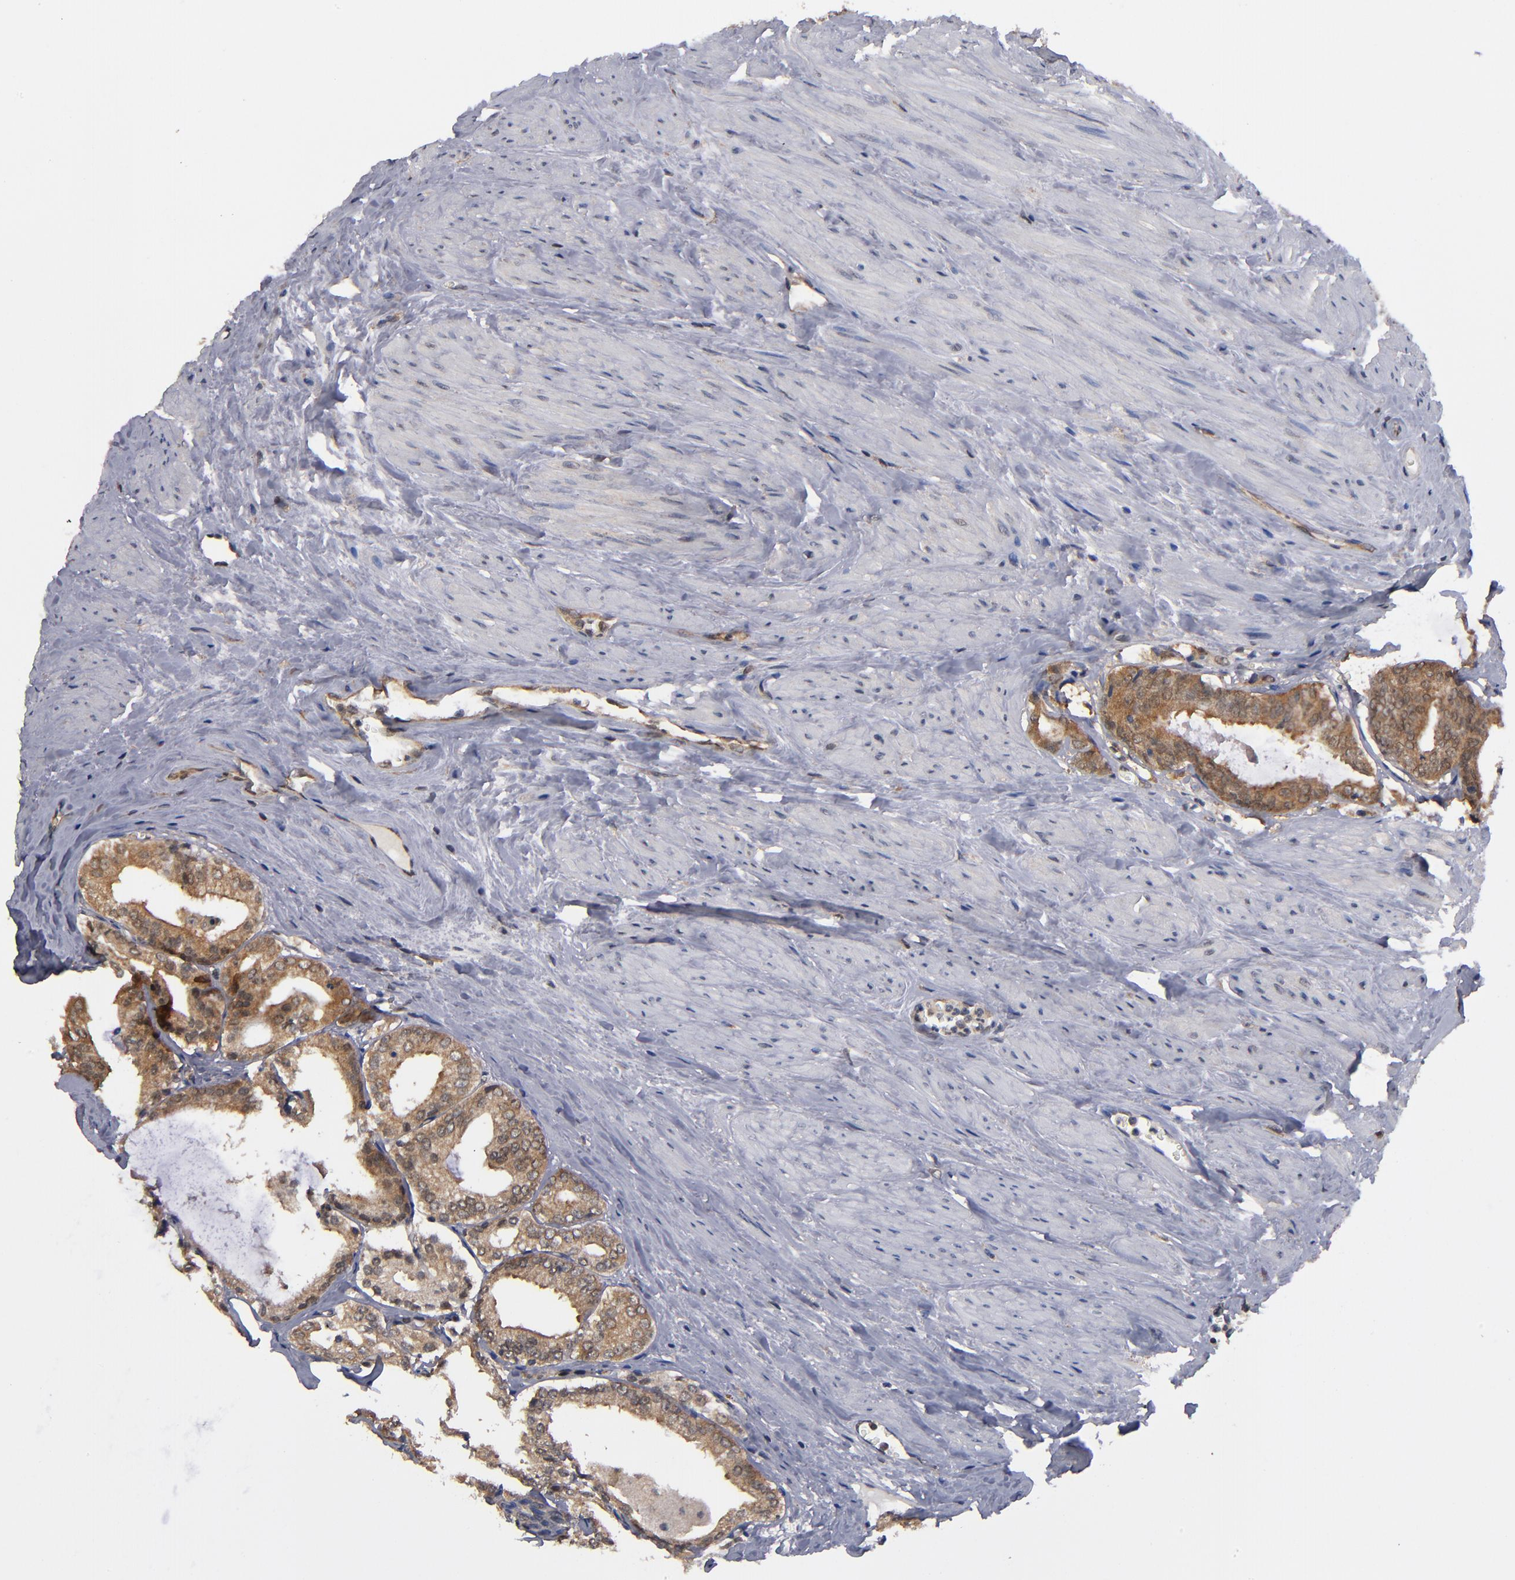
{"staining": {"intensity": "moderate", "quantity": ">75%", "location": "cytoplasmic/membranous"}, "tissue": "prostate cancer", "cell_type": "Tumor cells", "image_type": "cancer", "snomed": [{"axis": "morphology", "description": "Adenocarcinoma, Medium grade"}, {"axis": "topography", "description": "Prostate"}], "caption": "A histopathology image of human adenocarcinoma (medium-grade) (prostate) stained for a protein displays moderate cytoplasmic/membranous brown staining in tumor cells.", "gene": "ALG13", "patient": {"sex": "male", "age": 79}}